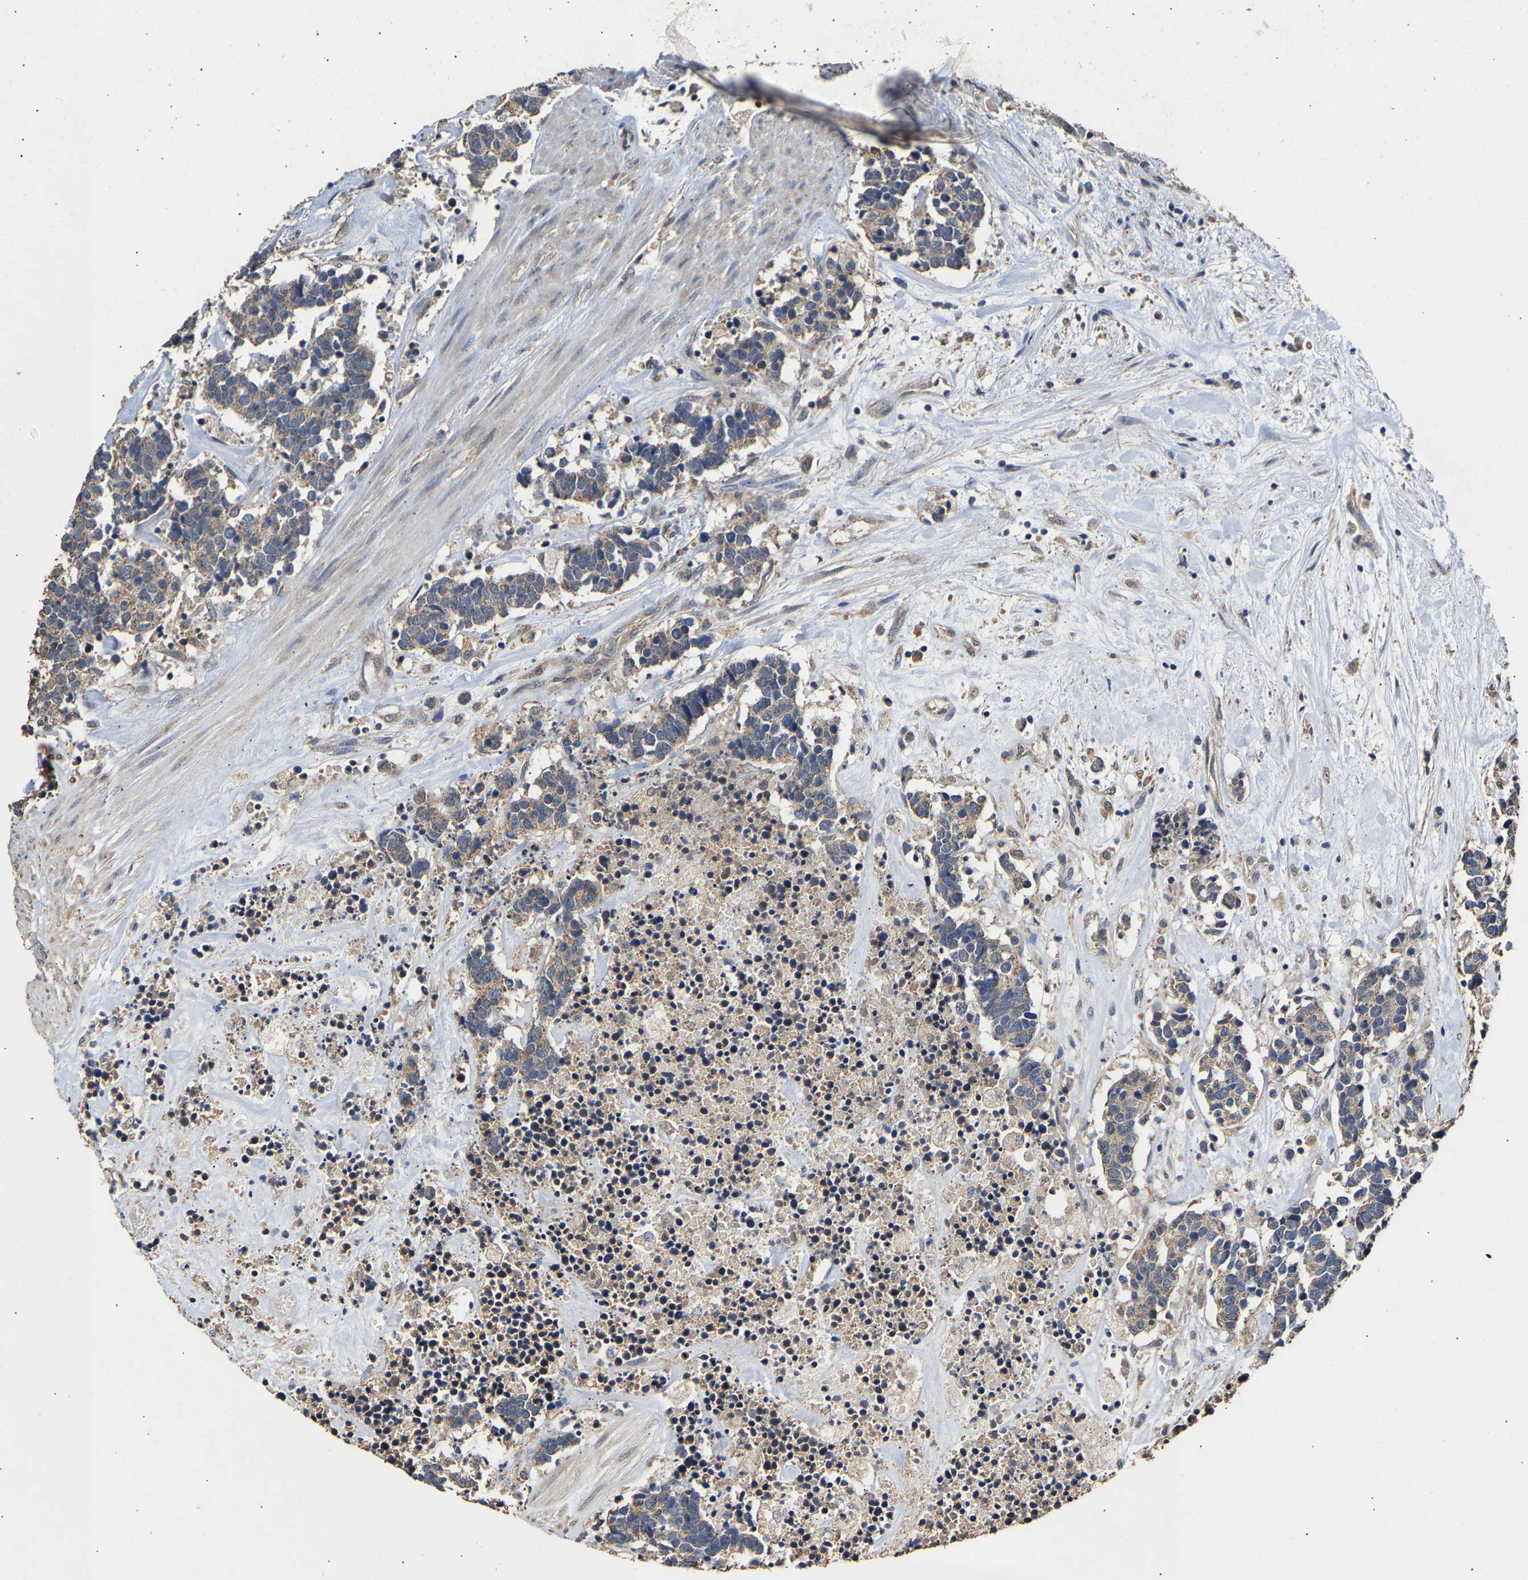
{"staining": {"intensity": "weak", "quantity": "25%-75%", "location": "cytoplasmic/membranous"}, "tissue": "carcinoid", "cell_type": "Tumor cells", "image_type": "cancer", "snomed": [{"axis": "morphology", "description": "Carcinoma, NOS"}, {"axis": "morphology", "description": "Carcinoid, malignant, NOS"}, {"axis": "topography", "description": "Urinary bladder"}], "caption": "This is an image of immunohistochemistry staining of carcinoid, which shows weak positivity in the cytoplasmic/membranous of tumor cells.", "gene": "ZNF26", "patient": {"sex": "male", "age": 57}}